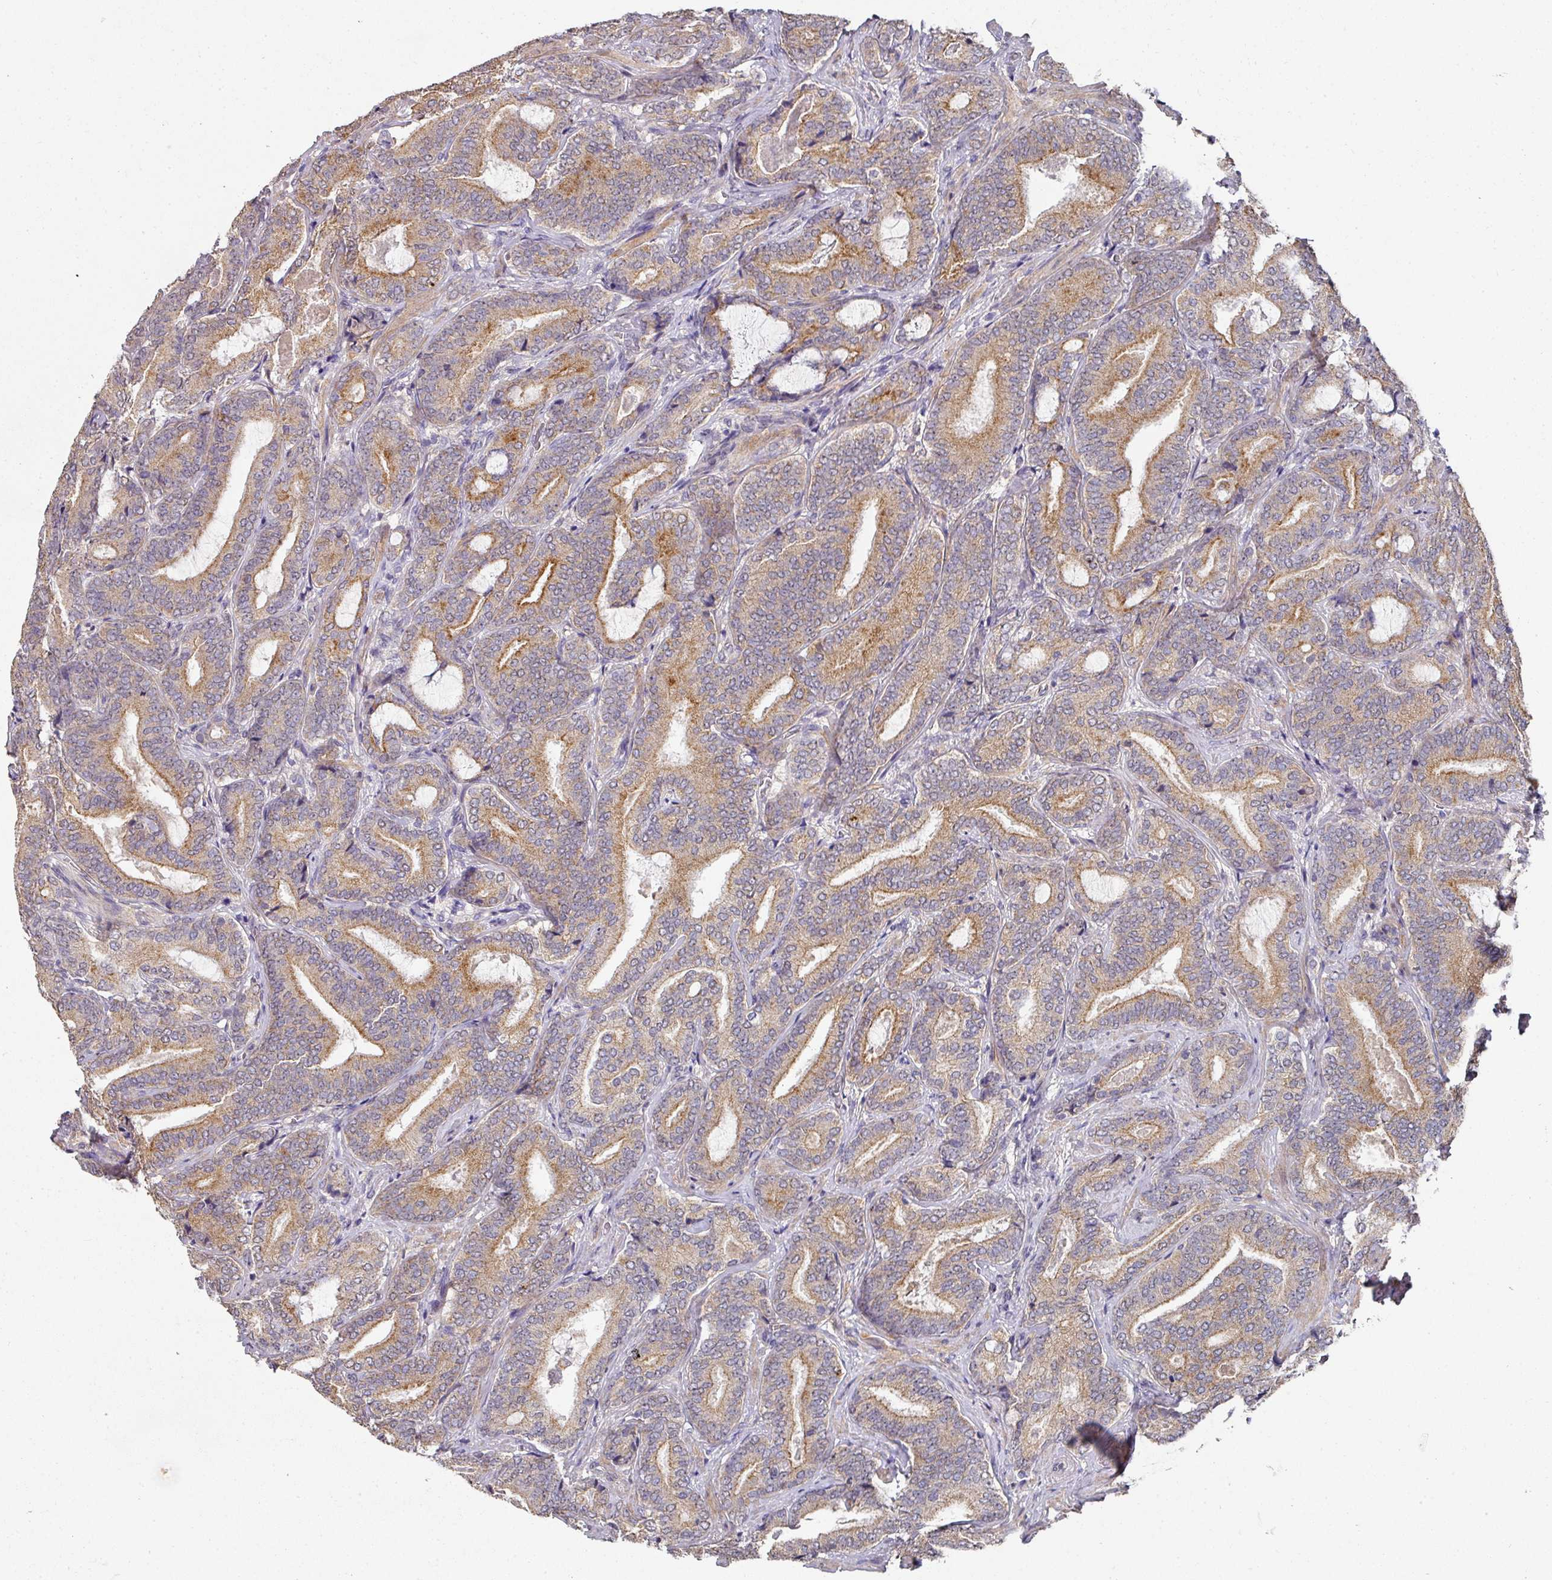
{"staining": {"intensity": "moderate", "quantity": ">75%", "location": "cytoplasmic/membranous"}, "tissue": "prostate cancer", "cell_type": "Tumor cells", "image_type": "cancer", "snomed": [{"axis": "morphology", "description": "Adenocarcinoma, Low grade"}, {"axis": "topography", "description": "Prostate and seminal vesicle, NOS"}], "caption": "Human prostate cancer stained with a protein marker reveals moderate staining in tumor cells.", "gene": "EXTL3", "patient": {"sex": "male", "age": 61}}